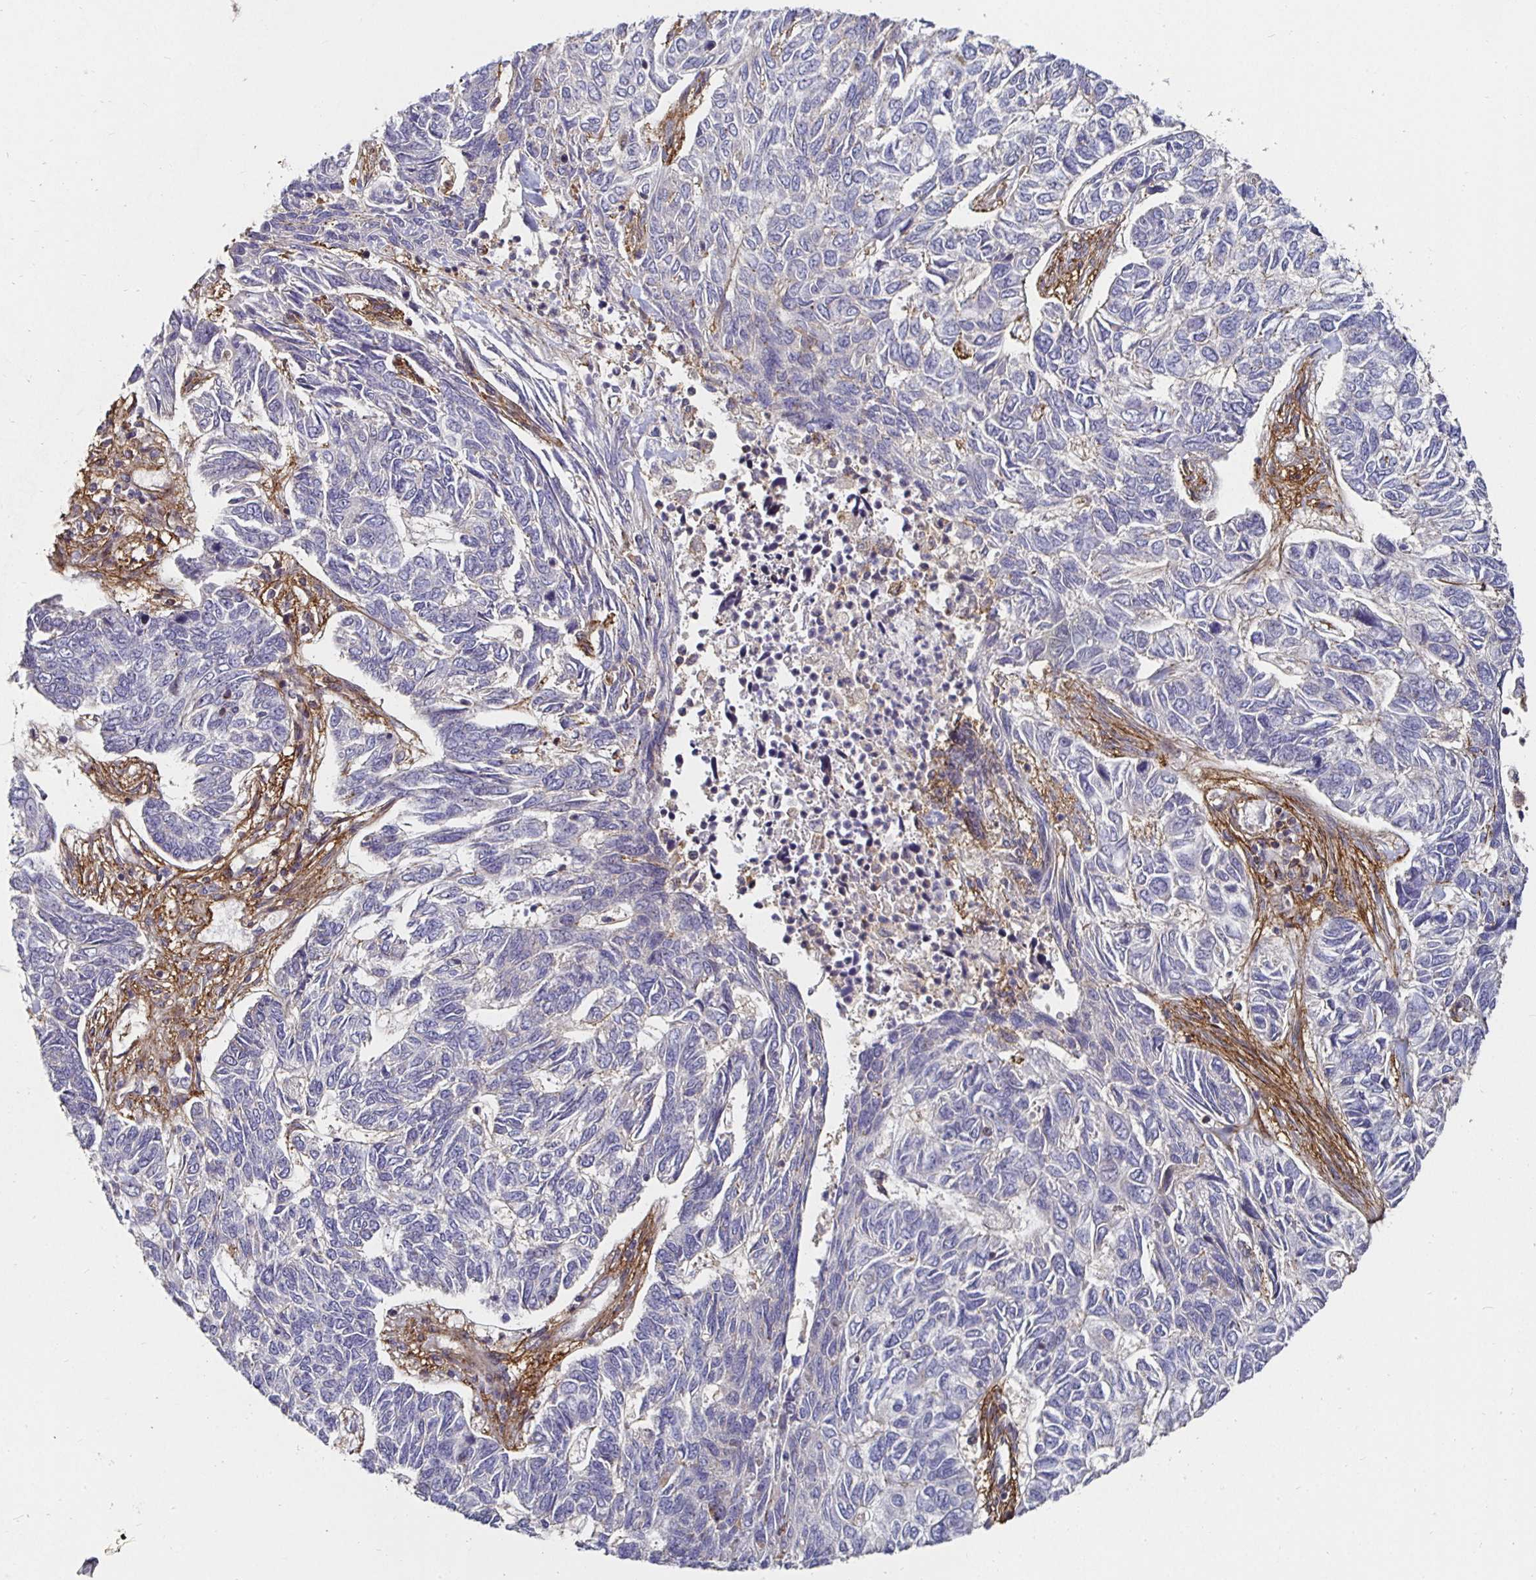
{"staining": {"intensity": "negative", "quantity": "none", "location": "none"}, "tissue": "skin cancer", "cell_type": "Tumor cells", "image_type": "cancer", "snomed": [{"axis": "morphology", "description": "Basal cell carcinoma"}, {"axis": "topography", "description": "Skin"}], "caption": "There is no significant expression in tumor cells of basal cell carcinoma (skin).", "gene": "GJA4", "patient": {"sex": "female", "age": 65}}